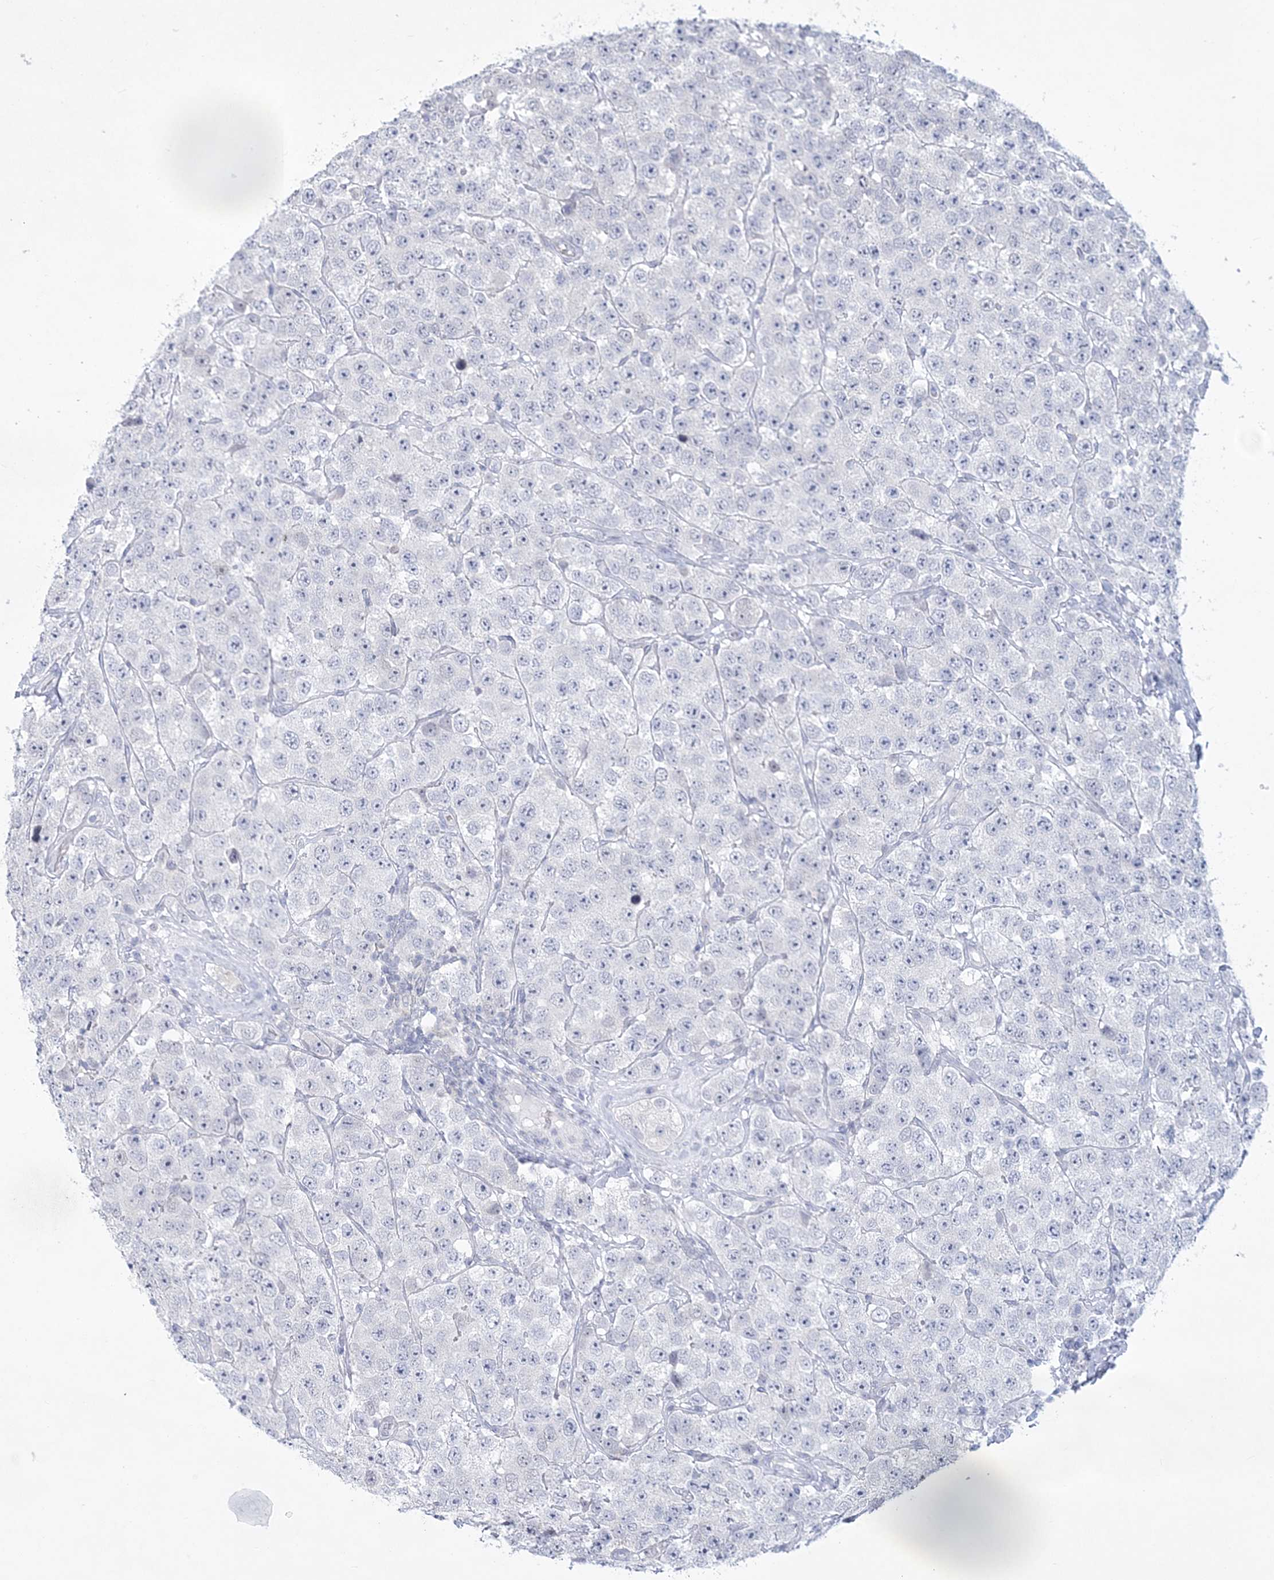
{"staining": {"intensity": "negative", "quantity": "none", "location": "none"}, "tissue": "testis cancer", "cell_type": "Tumor cells", "image_type": "cancer", "snomed": [{"axis": "morphology", "description": "Seminoma, NOS"}, {"axis": "topography", "description": "Testis"}], "caption": "Testis seminoma stained for a protein using IHC displays no expression tumor cells.", "gene": "WDR27", "patient": {"sex": "male", "age": 28}}